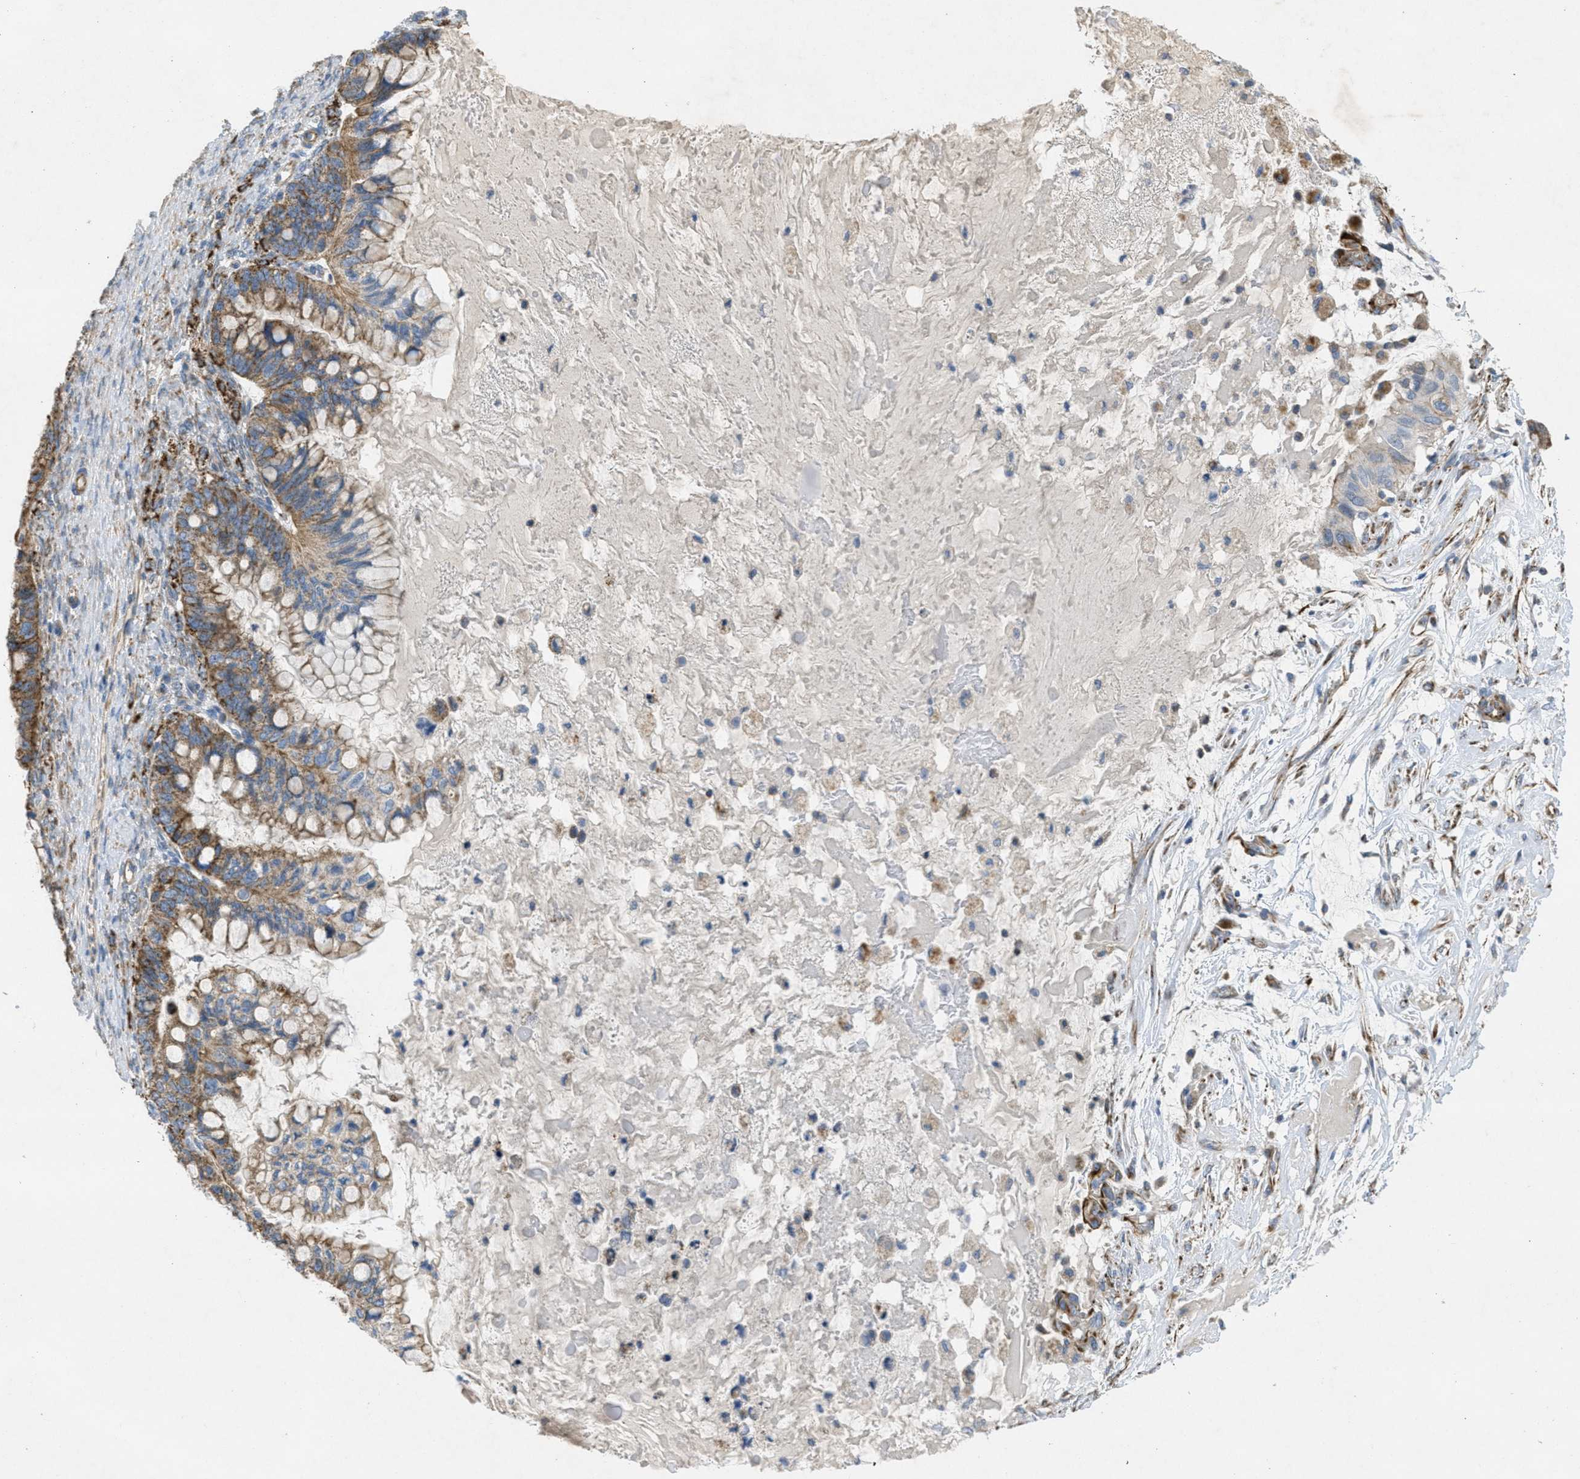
{"staining": {"intensity": "moderate", "quantity": ">75%", "location": "cytoplasmic/membranous"}, "tissue": "ovarian cancer", "cell_type": "Tumor cells", "image_type": "cancer", "snomed": [{"axis": "morphology", "description": "Cystadenocarcinoma, mucinous, NOS"}, {"axis": "topography", "description": "Ovary"}], "caption": "The image exhibits a brown stain indicating the presence of a protein in the cytoplasmic/membranous of tumor cells in ovarian mucinous cystadenocarcinoma. Immunohistochemistry (ihc) stains the protein in brown and the nuclei are stained blue.", "gene": "BTN3A1", "patient": {"sex": "female", "age": 80}}